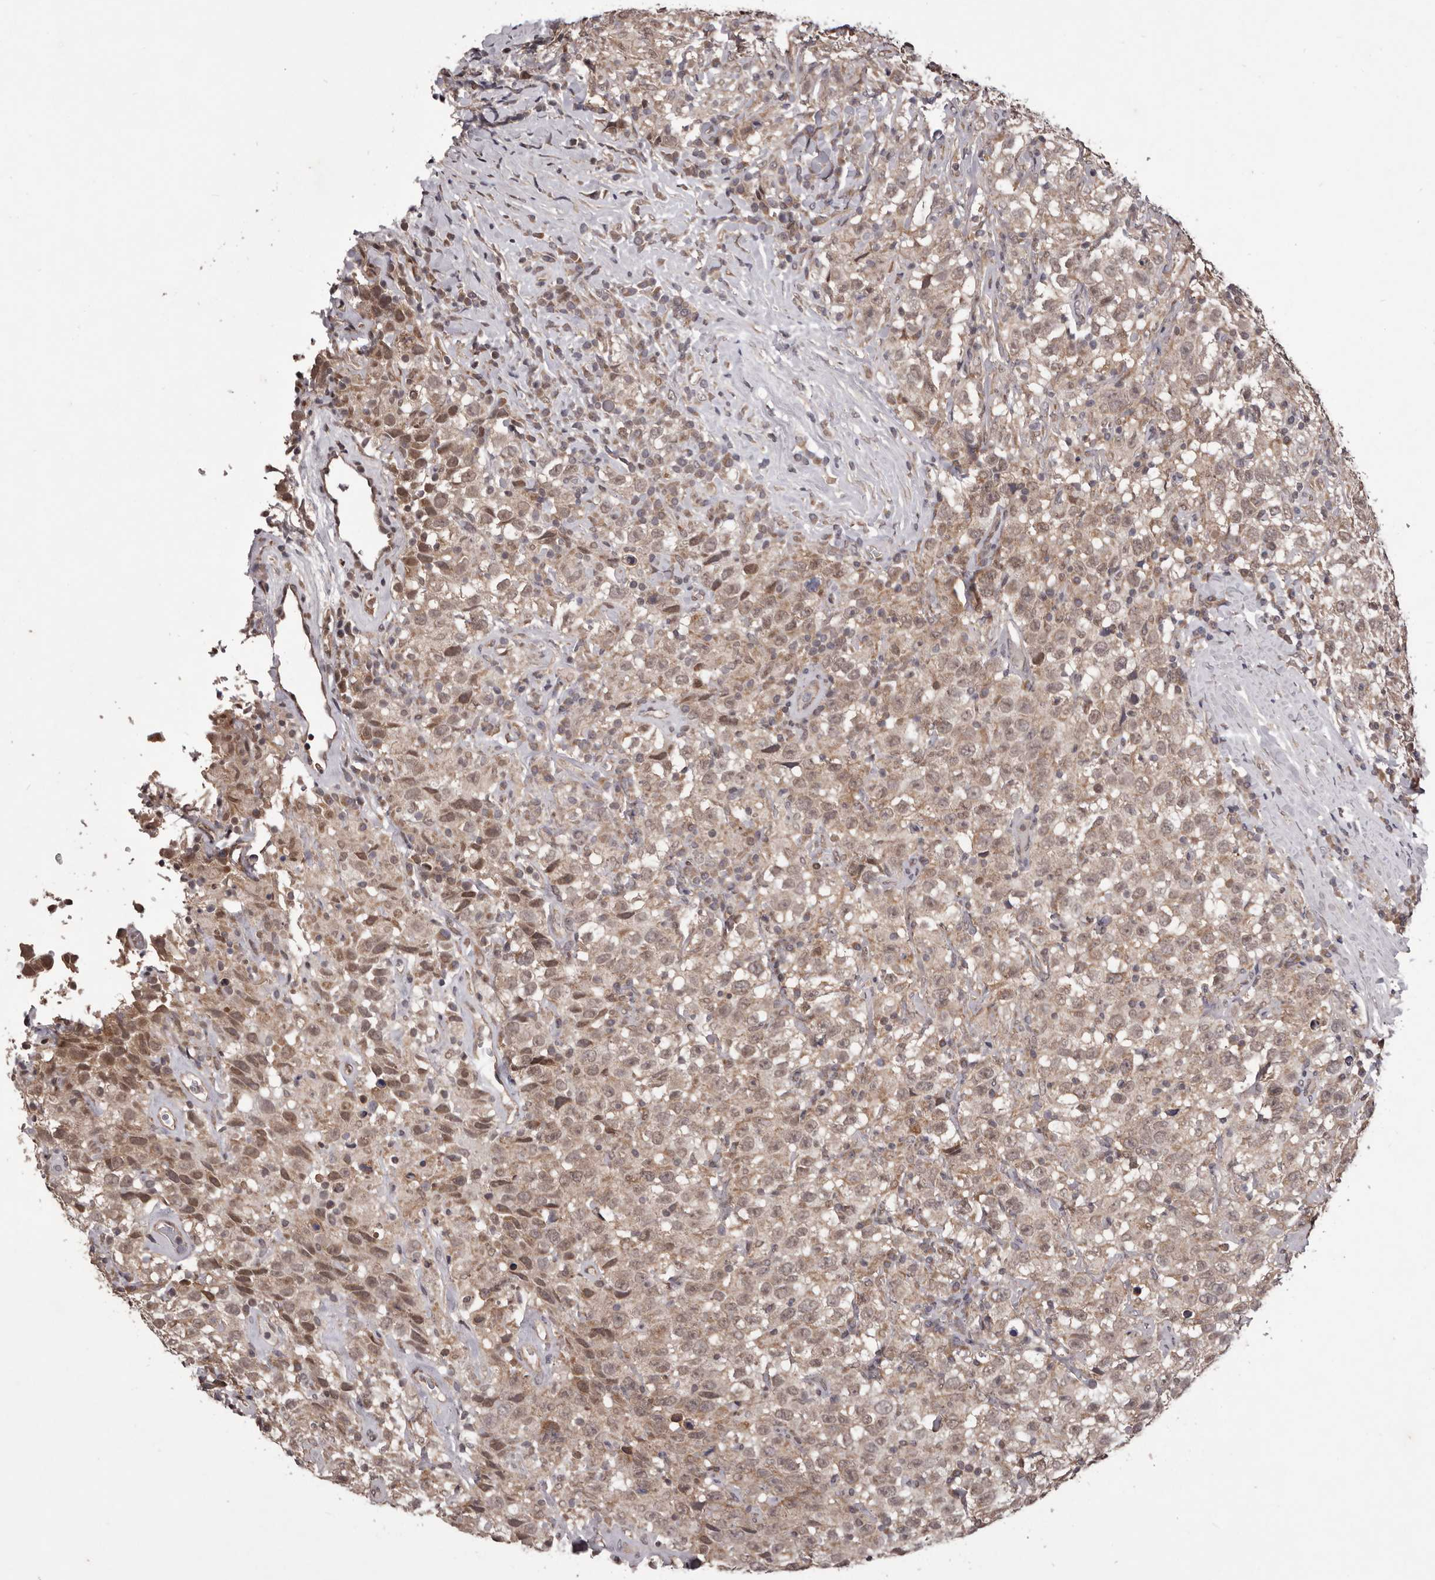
{"staining": {"intensity": "moderate", "quantity": ">75%", "location": "cytoplasmic/membranous,nuclear"}, "tissue": "testis cancer", "cell_type": "Tumor cells", "image_type": "cancer", "snomed": [{"axis": "morphology", "description": "Seminoma, NOS"}, {"axis": "topography", "description": "Testis"}], "caption": "IHC photomicrograph of testis cancer (seminoma) stained for a protein (brown), which exhibits medium levels of moderate cytoplasmic/membranous and nuclear positivity in approximately >75% of tumor cells.", "gene": "CELF3", "patient": {"sex": "male", "age": 41}}